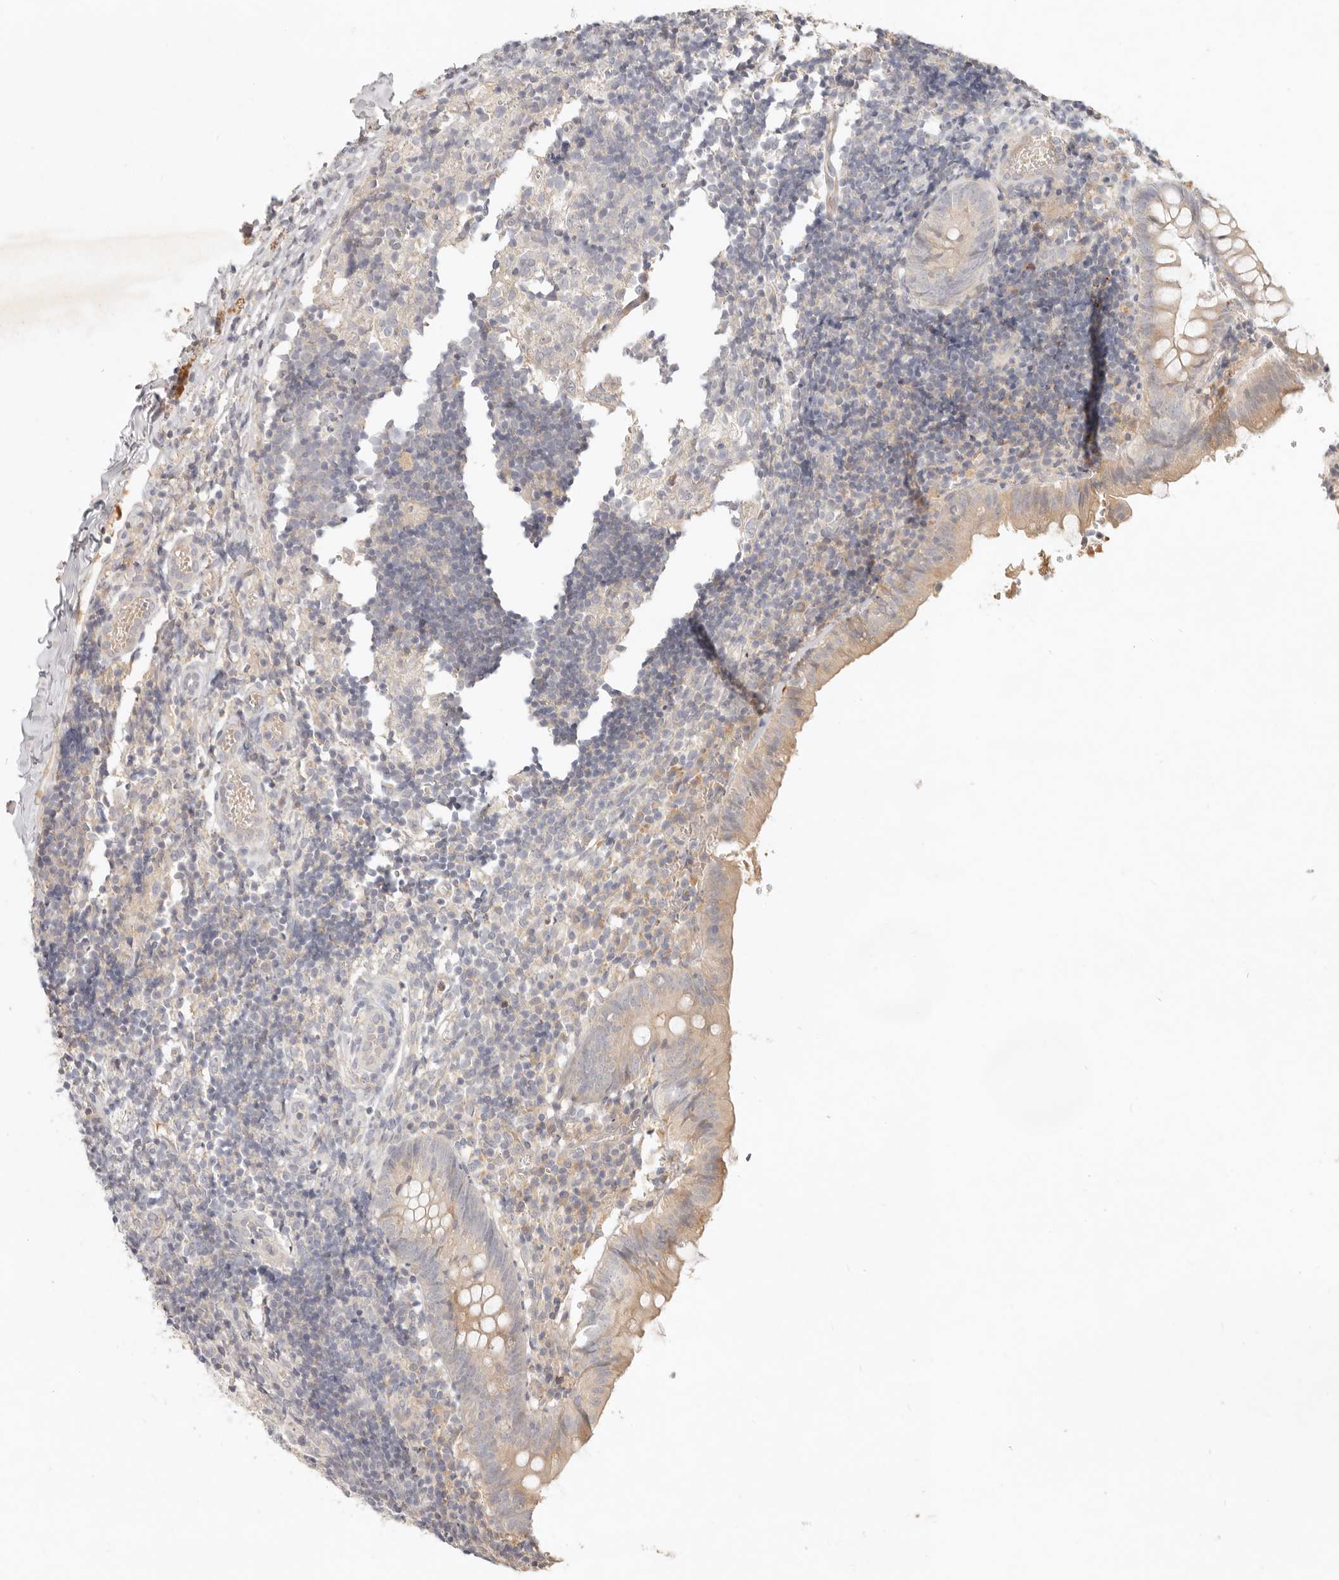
{"staining": {"intensity": "weak", "quantity": ">75%", "location": "cytoplasmic/membranous"}, "tissue": "appendix", "cell_type": "Glandular cells", "image_type": "normal", "snomed": [{"axis": "morphology", "description": "Normal tissue, NOS"}, {"axis": "topography", "description": "Appendix"}], "caption": "Appendix stained for a protein (brown) displays weak cytoplasmic/membranous positive staining in approximately >75% of glandular cells.", "gene": "UBXN11", "patient": {"sex": "male", "age": 8}}